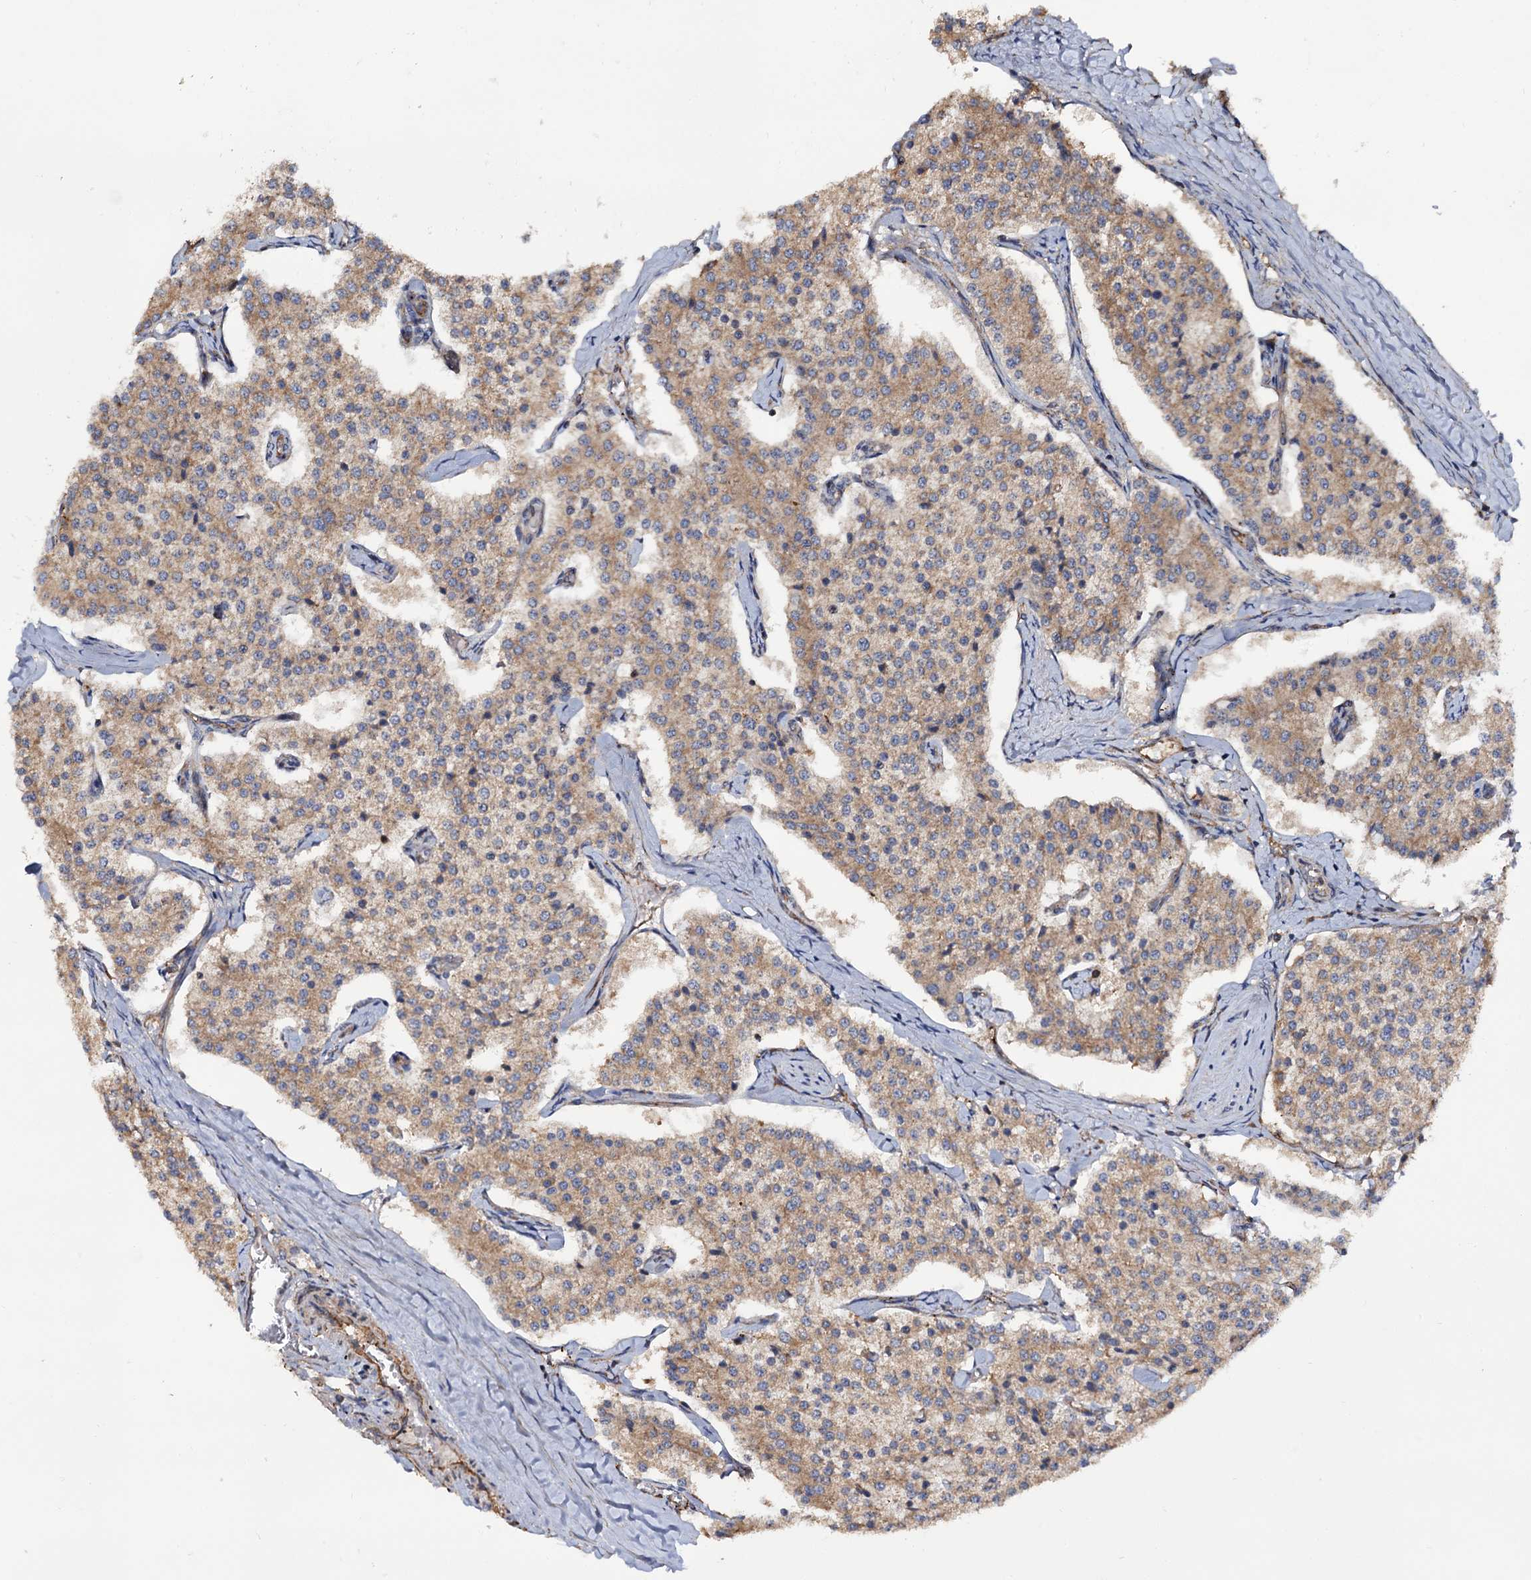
{"staining": {"intensity": "moderate", "quantity": ">75%", "location": "cytoplasmic/membranous"}, "tissue": "carcinoid", "cell_type": "Tumor cells", "image_type": "cancer", "snomed": [{"axis": "morphology", "description": "Carcinoid, malignant, NOS"}, {"axis": "topography", "description": "Colon"}], "caption": "Malignant carcinoid stained with a brown dye shows moderate cytoplasmic/membranous positive positivity in about >75% of tumor cells.", "gene": "ATP8B4", "patient": {"sex": "female", "age": 52}}